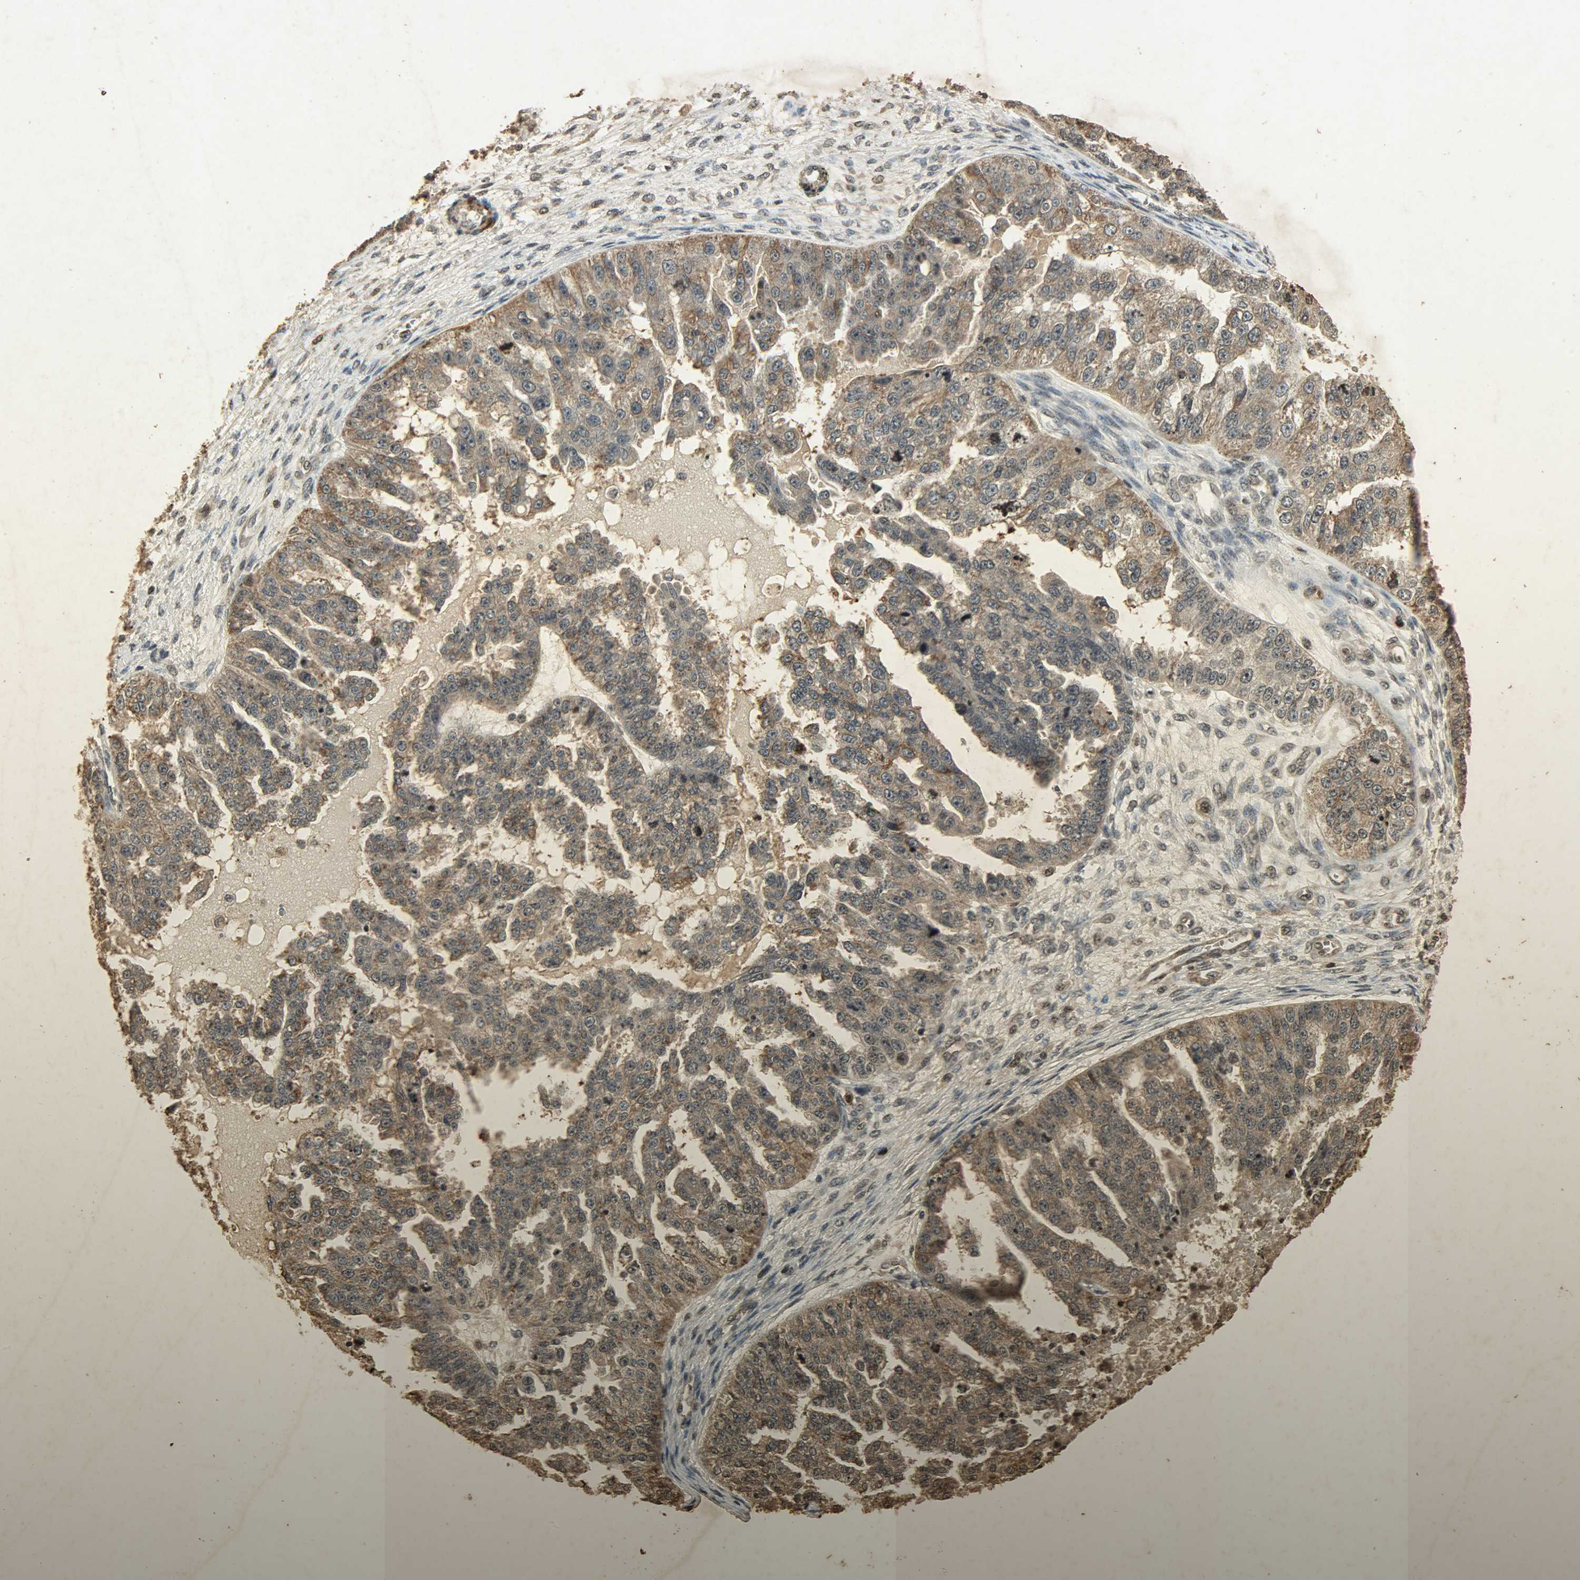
{"staining": {"intensity": "moderate", "quantity": ">75%", "location": "cytoplasmic/membranous,nuclear"}, "tissue": "ovarian cancer", "cell_type": "Tumor cells", "image_type": "cancer", "snomed": [{"axis": "morphology", "description": "Cystadenocarcinoma, serous, NOS"}, {"axis": "topography", "description": "Ovary"}], "caption": "This is an image of immunohistochemistry staining of ovarian cancer, which shows moderate staining in the cytoplasmic/membranous and nuclear of tumor cells.", "gene": "PPP3R1", "patient": {"sex": "female", "age": 58}}